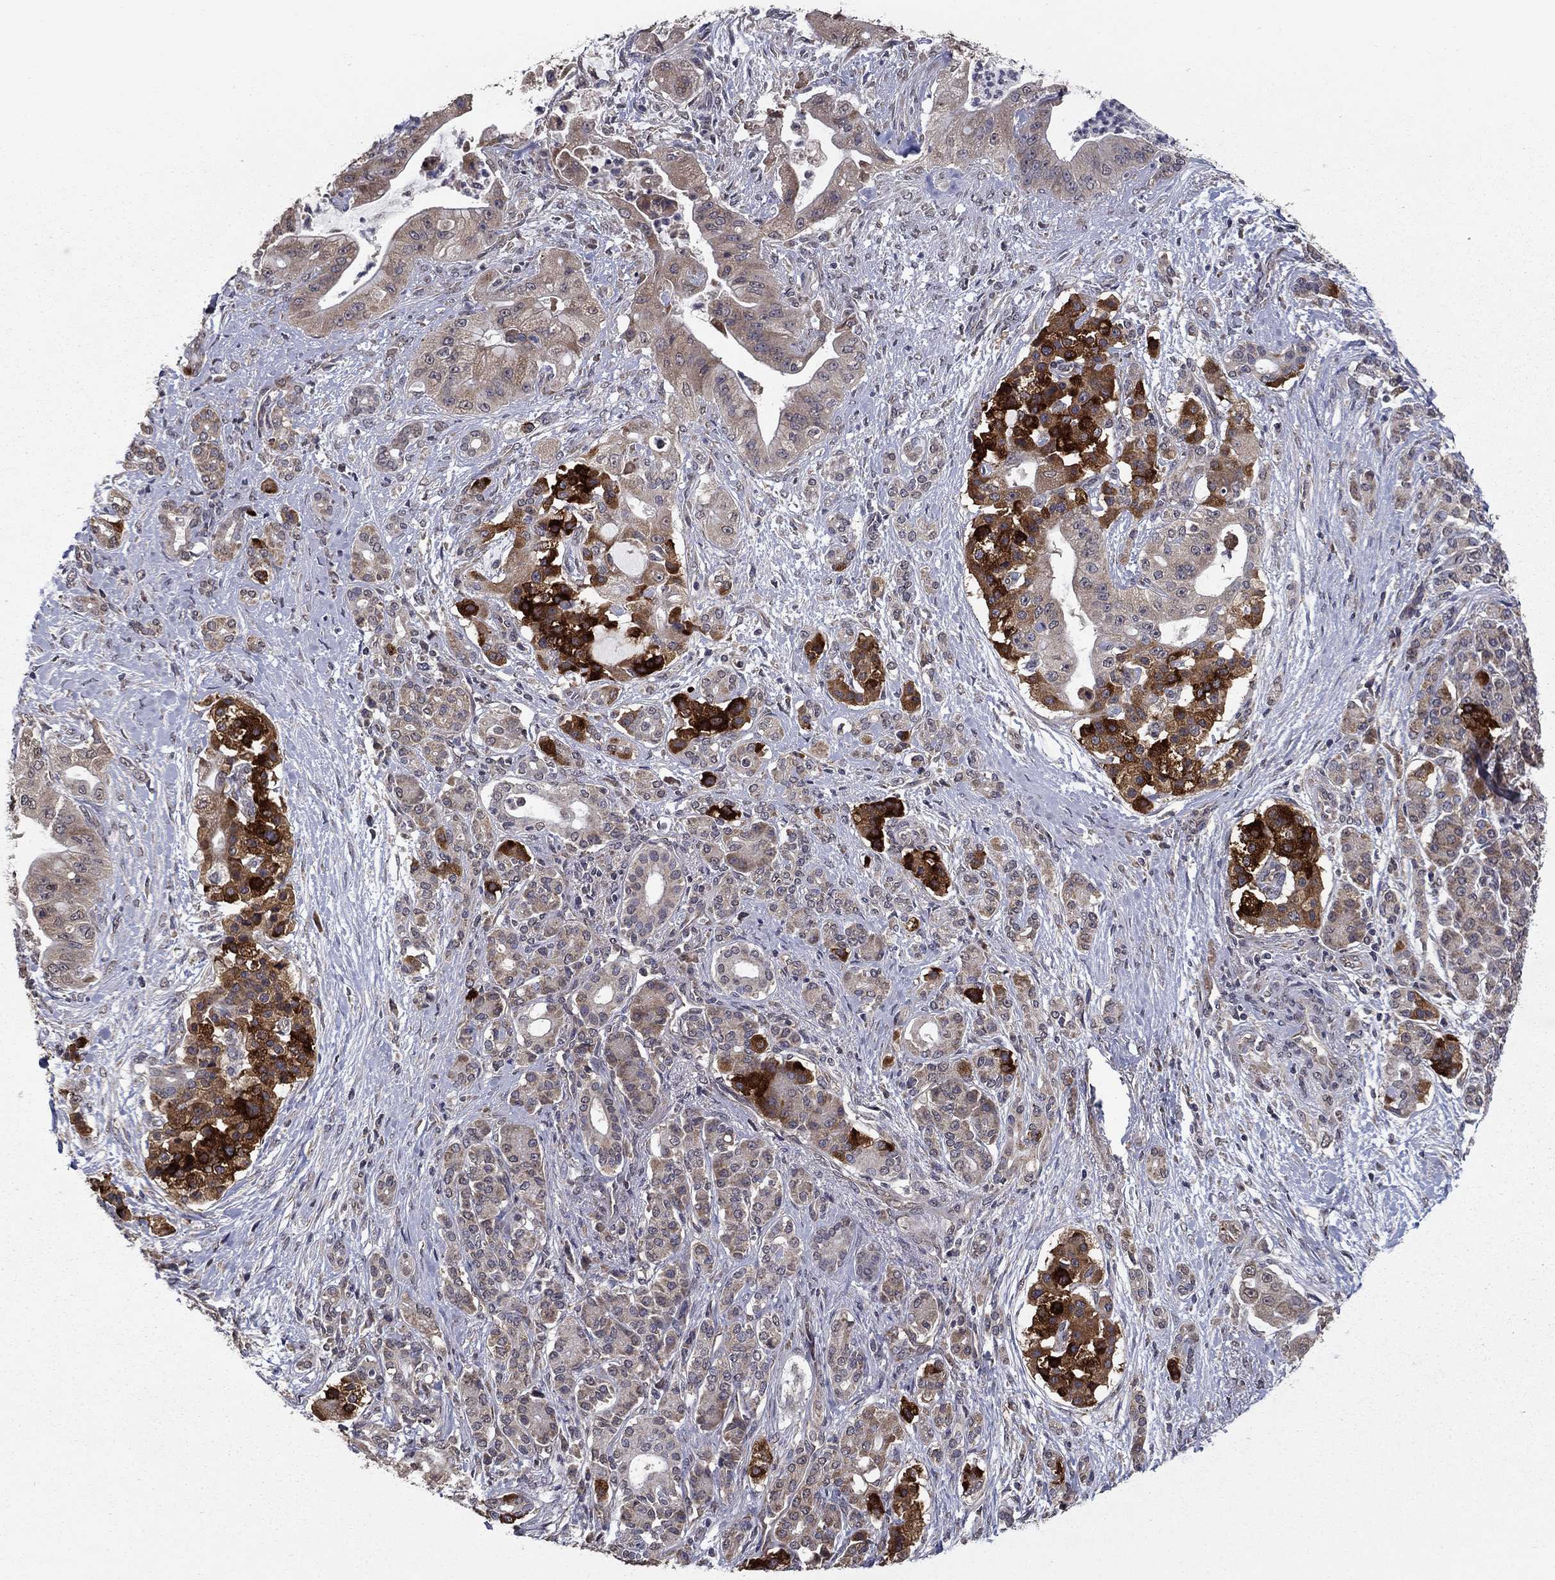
{"staining": {"intensity": "strong", "quantity": "<25%", "location": "cytoplasmic/membranous"}, "tissue": "pancreatic cancer", "cell_type": "Tumor cells", "image_type": "cancer", "snomed": [{"axis": "morphology", "description": "Normal tissue, NOS"}, {"axis": "morphology", "description": "Inflammation, NOS"}, {"axis": "morphology", "description": "Adenocarcinoma, NOS"}, {"axis": "topography", "description": "Pancreas"}], "caption": "Immunohistochemical staining of human adenocarcinoma (pancreatic) exhibits strong cytoplasmic/membranous protein positivity in approximately <25% of tumor cells.", "gene": "SLC2A13", "patient": {"sex": "male", "age": 57}}